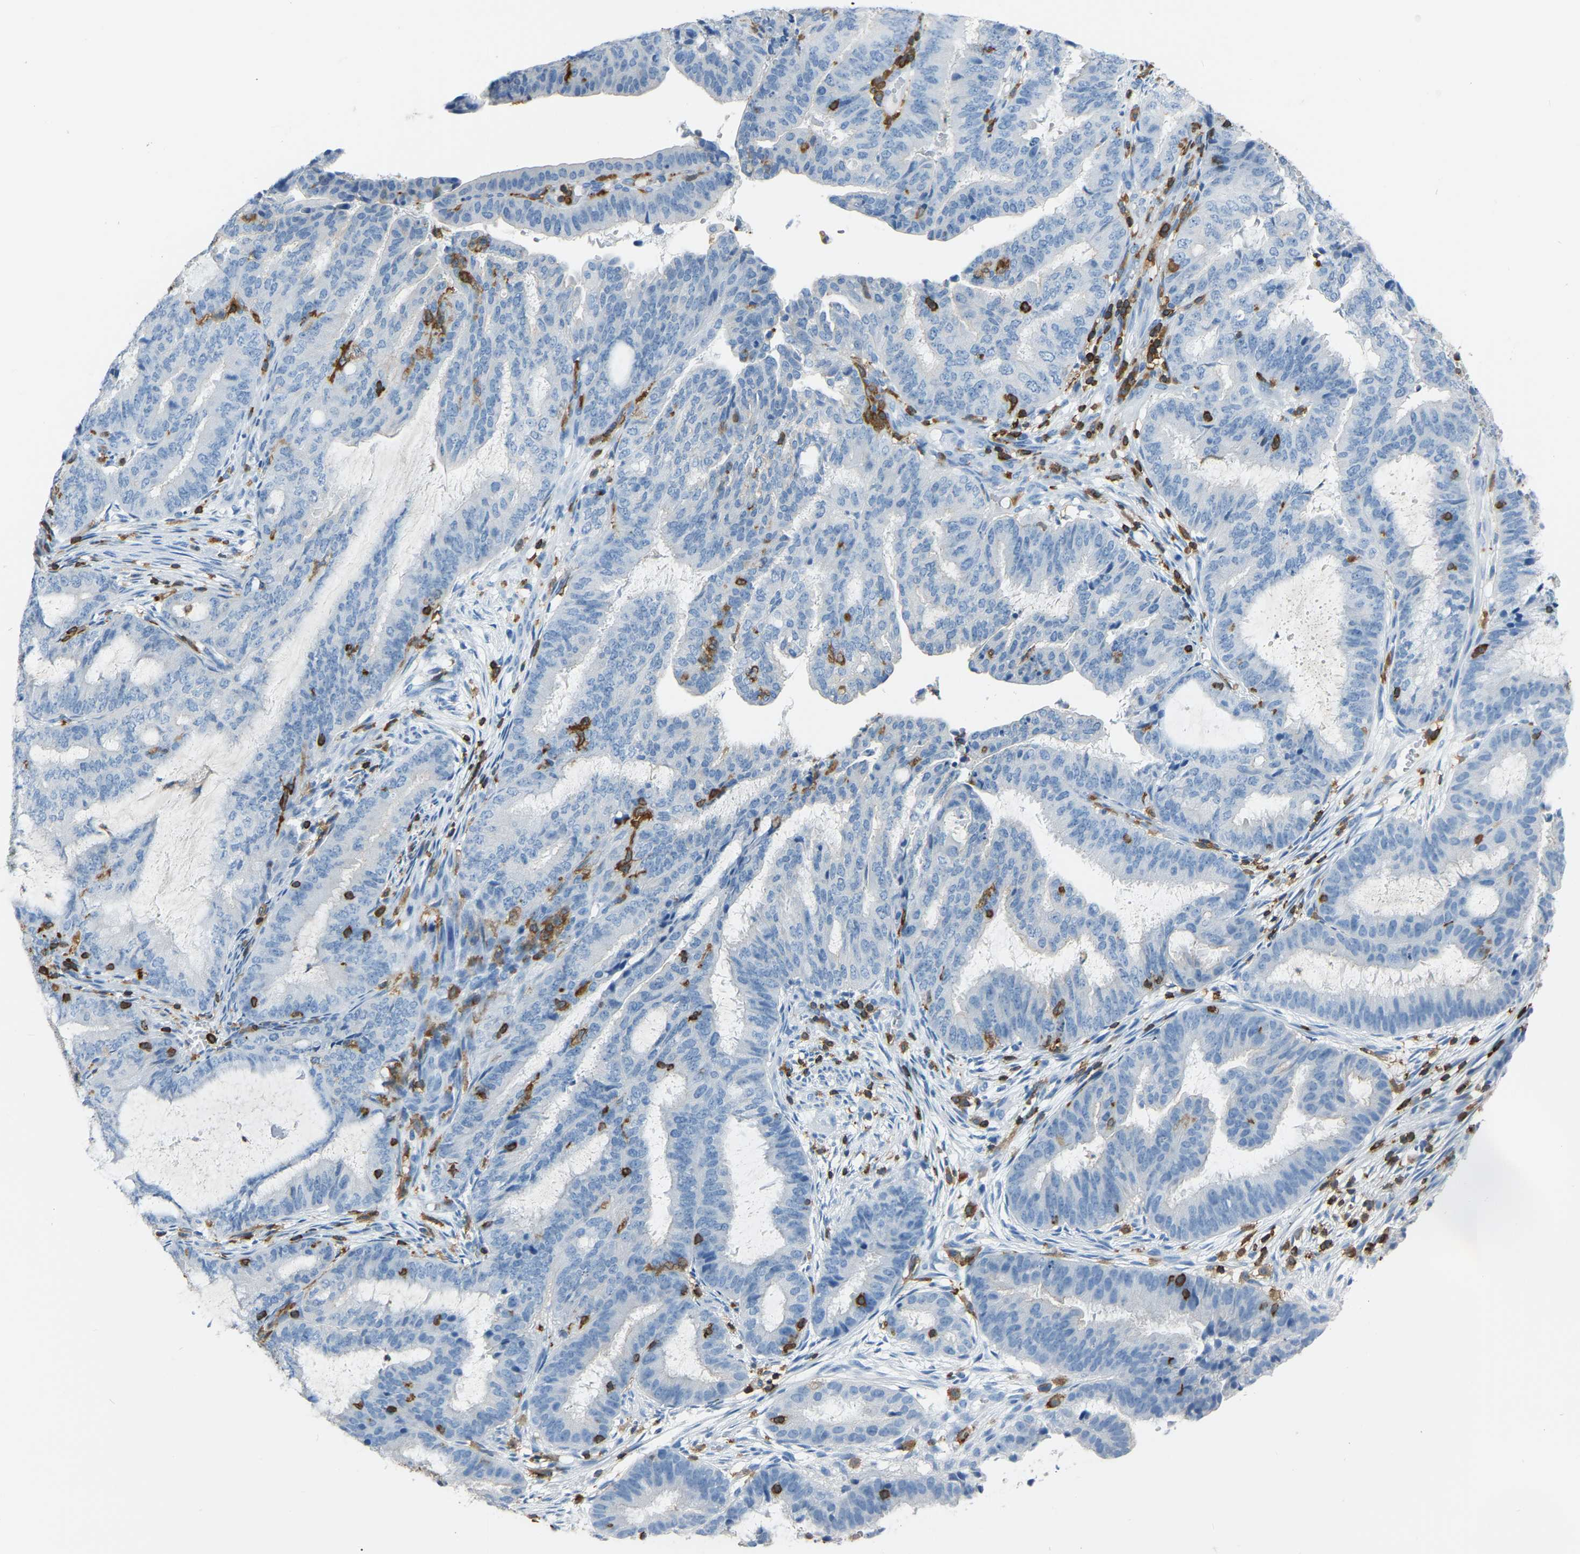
{"staining": {"intensity": "negative", "quantity": "none", "location": "none"}, "tissue": "endometrial cancer", "cell_type": "Tumor cells", "image_type": "cancer", "snomed": [{"axis": "morphology", "description": "Adenocarcinoma, NOS"}, {"axis": "topography", "description": "Endometrium"}], "caption": "Tumor cells show no significant positivity in endometrial adenocarcinoma.", "gene": "ARHGAP45", "patient": {"sex": "female", "age": 51}}